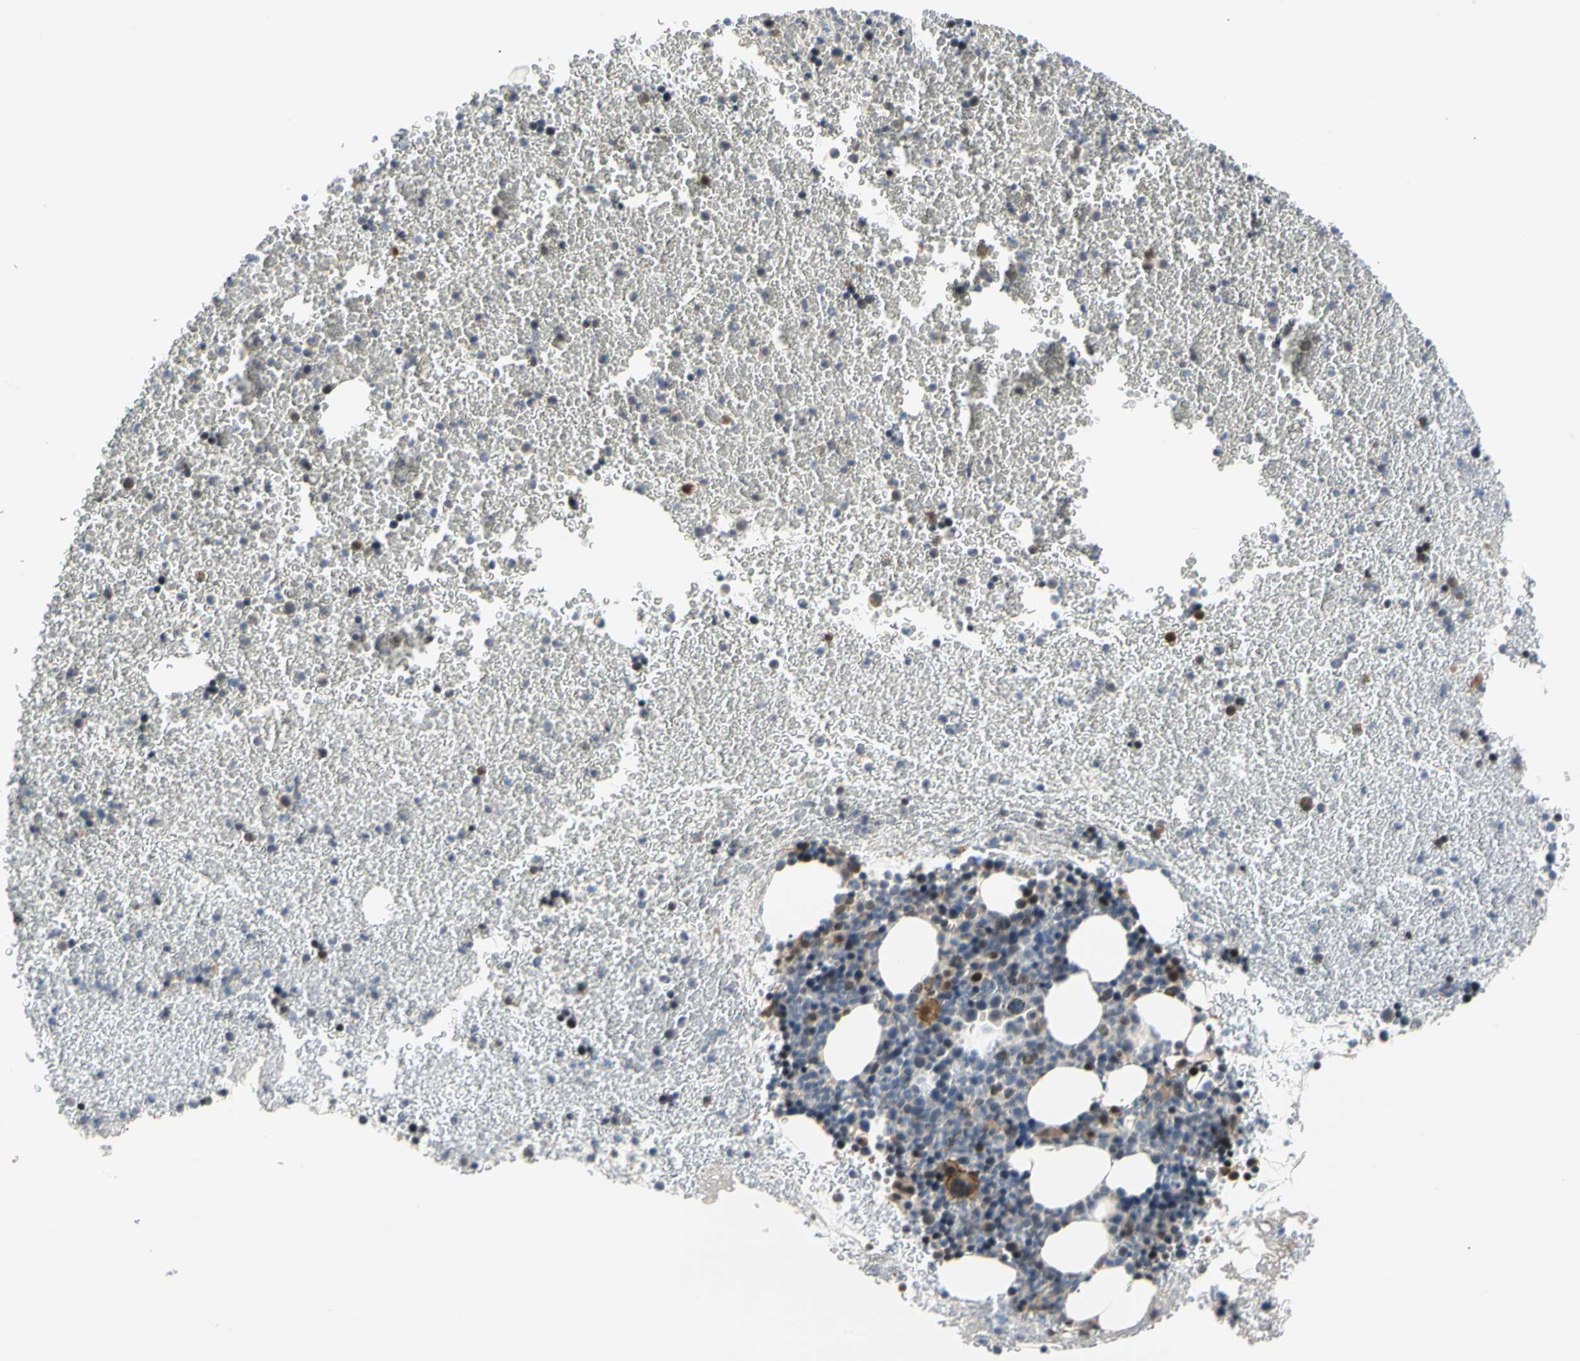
{"staining": {"intensity": "strong", "quantity": "25%-75%", "location": "nuclear"}, "tissue": "bone marrow", "cell_type": "Hematopoietic cells", "image_type": "normal", "snomed": [{"axis": "morphology", "description": "Normal tissue, NOS"}, {"axis": "topography", "description": "Bone marrow"}], "caption": "A micrograph of bone marrow stained for a protein demonstrates strong nuclear brown staining in hematopoietic cells.", "gene": "E2F1", "patient": {"sex": "female", "age": 53}}